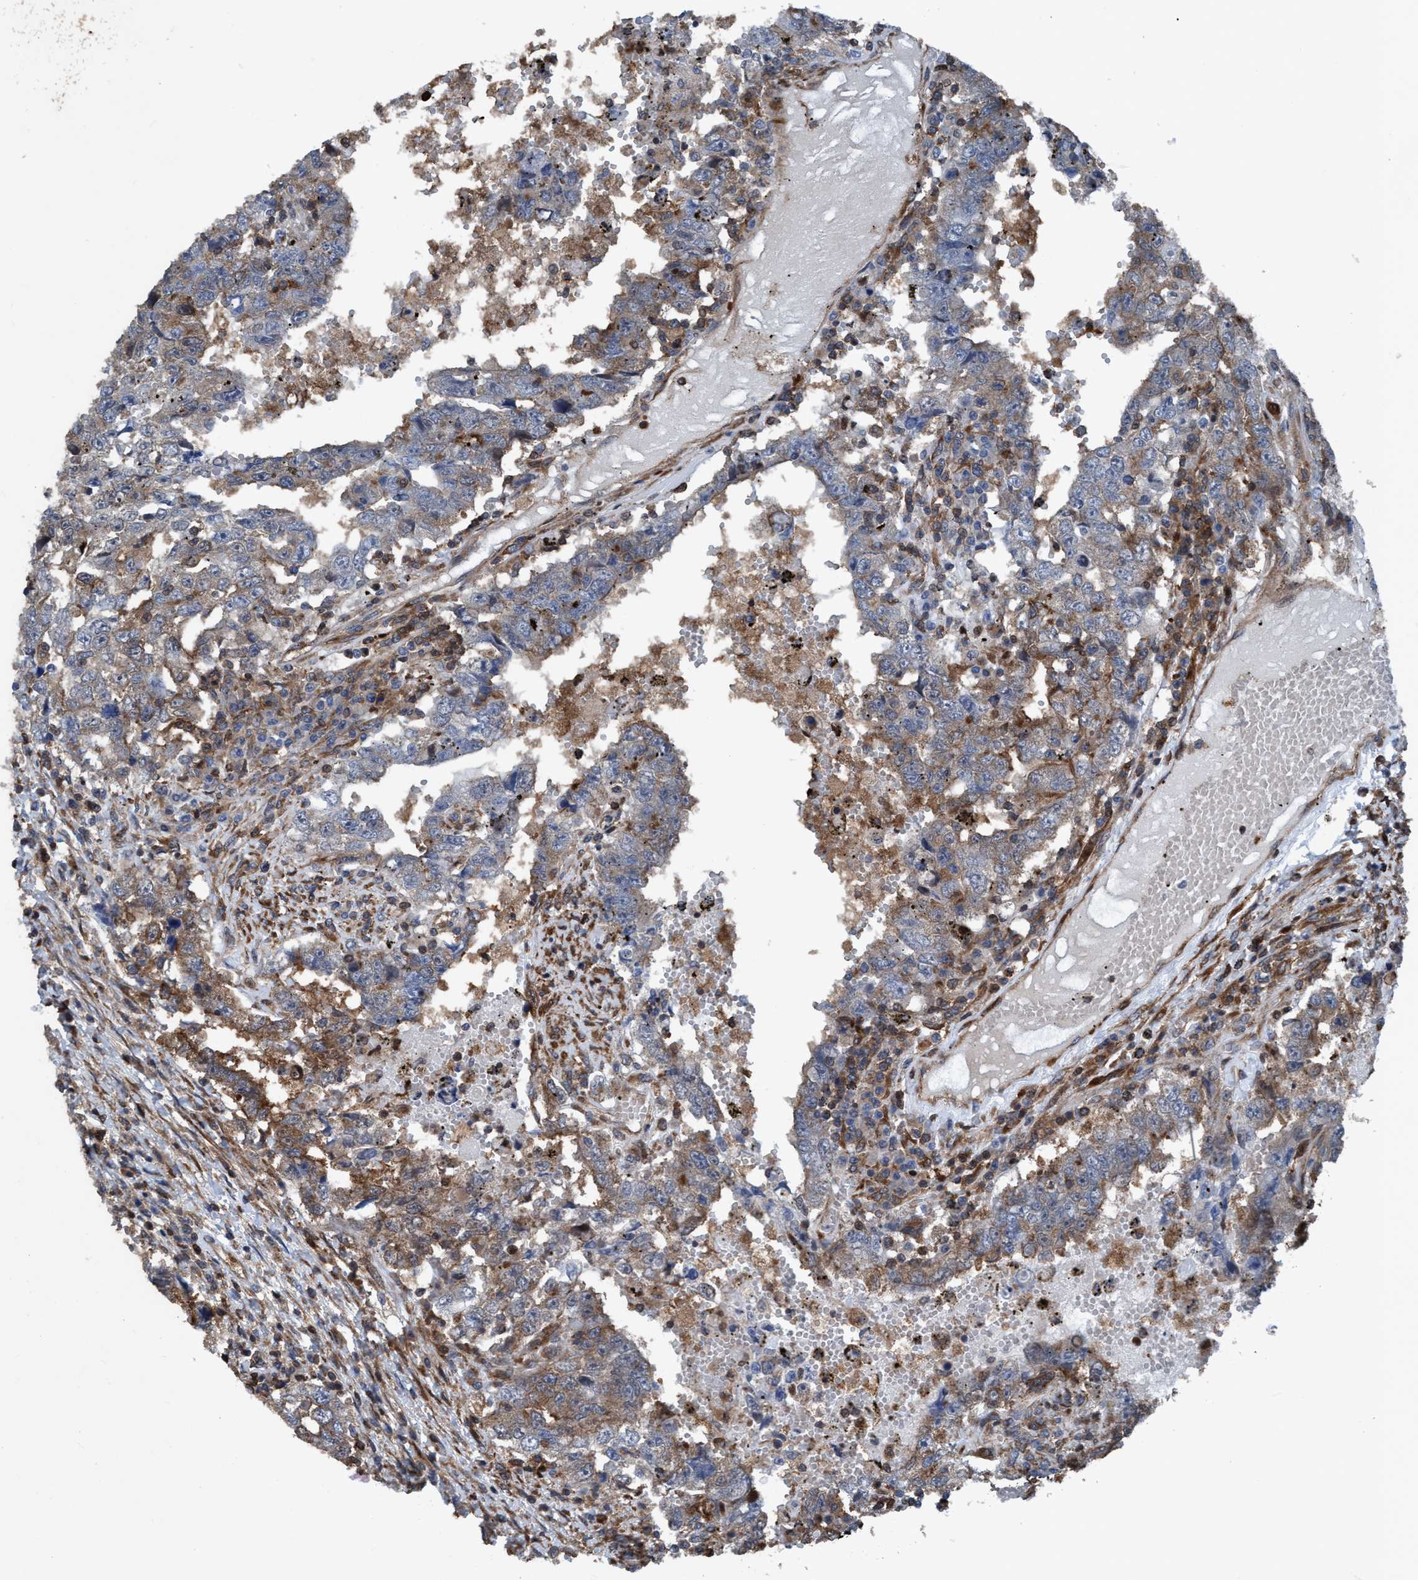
{"staining": {"intensity": "weak", "quantity": ">75%", "location": "cytoplasmic/membranous"}, "tissue": "testis cancer", "cell_type": "Tumor cells", "image_type": "cancer", "snomed": [{"axis": "morphology", "description": "Carcinoma, Embryonal, NOS"}, {"axis": "topography", "description": "Testis"}], "caption": "The histopathology image displays staining of testis embryonal carcinoma, revealing weak cytoplasmic/membranous protein expression (brown color) within tumor cells.", "gene": "NMT1", "patient": {"sex": "male", "age": 26}}